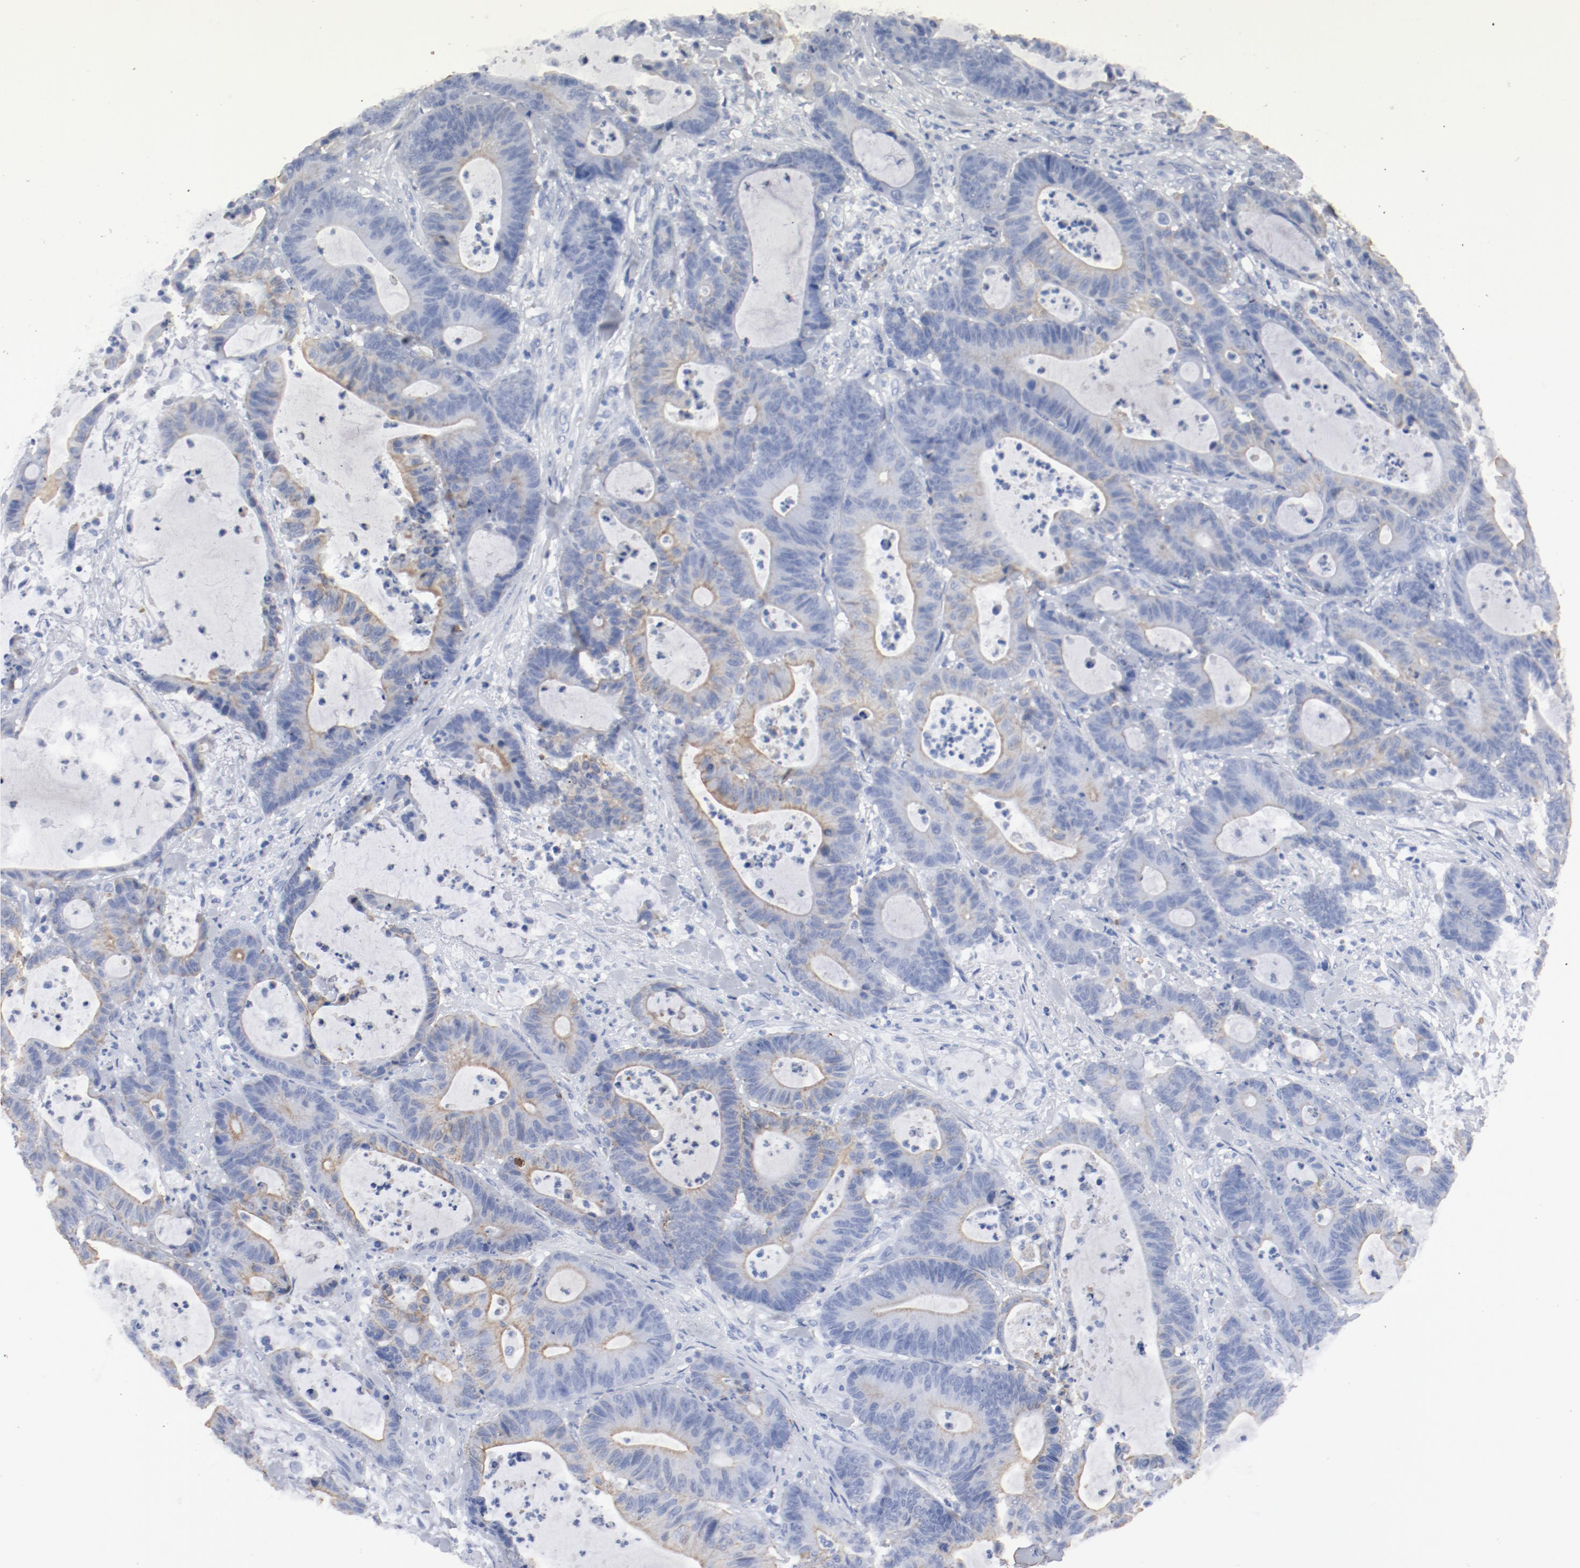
{"staining": {"intensity": "moderate", "quantity": "25%-75%", "location": "cytoplasmic/membranous"}, "tissue": "colorectal cancer", "cell_type": "Tumor cells", "image_type": "cancer", "snomed": [{"axis": "morphology", "description": "Adenocarcinoma, NOS"}, {"axis": "topography", "description": "Colon"}], "caption": "Protein expression analysis of human colorectal adenocarcinoma reveals moderate cytoplasmic/membranous expression in about 25%-75% of tumor cells.", "gene": "TSPAN6", "patient": {"sex": "female", "age": 84}}